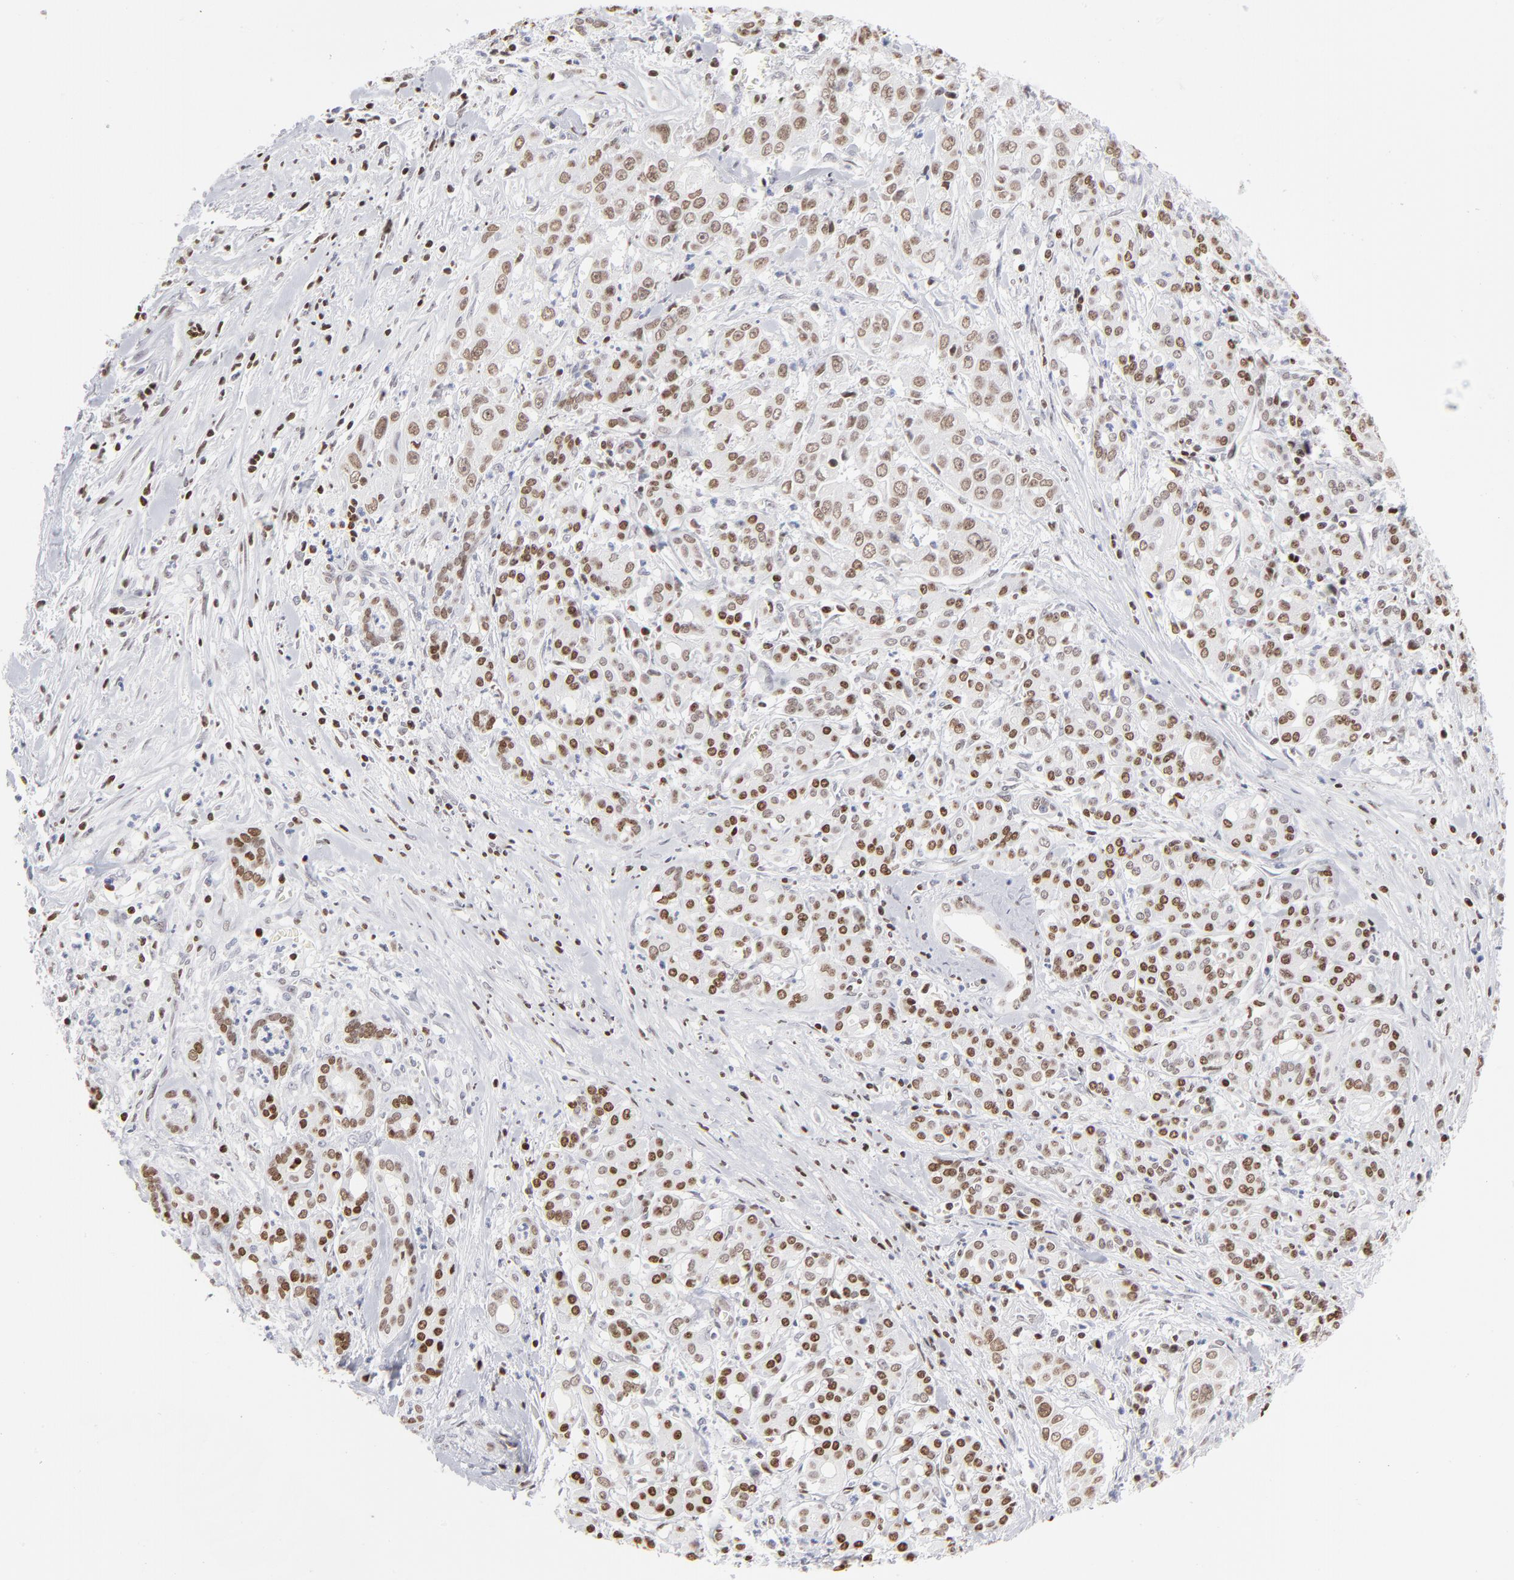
{"staining": {"intensity": "moderate", "quantity": ">75%", "location": "nuclear"}, "tissue": "pancreatic cancer", "cell_type": "Tumor cells", "image_type": "cancer", "snomed": [{"axis": "morphology", "description": "Adenocarcinoma, NOS"}, {"axis": "topography", "description": "Pancreas"}], "caption": "A high-resolution micrograph shows immunohistochemistry (IHC) staining of adenocarcinoma (pancreatic), which exhibits moderate nuclear expression in approximately >75% of tumor cells.", "gene": "PARP1", "patient": {"sex": "female", "age": 52}}